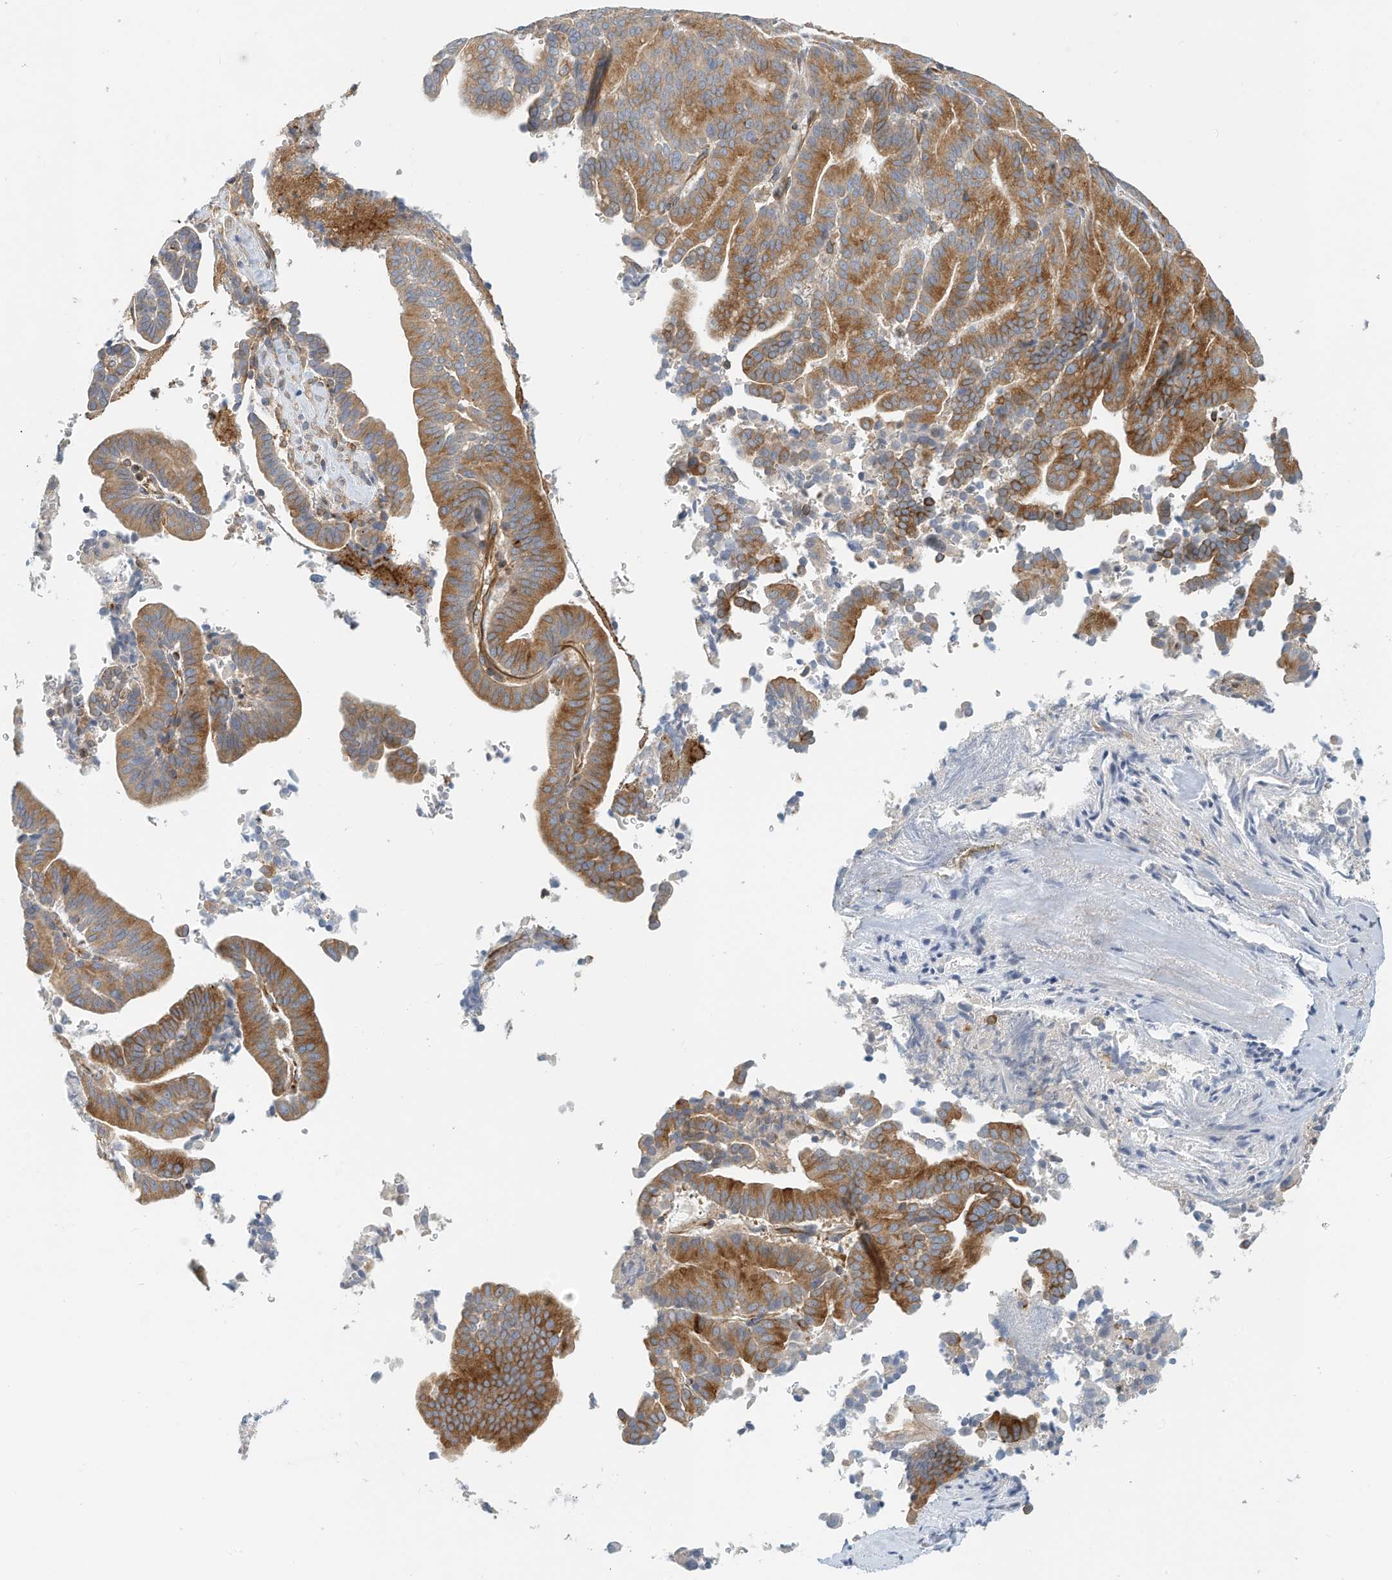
{"staining": {"intensity": "moderate", "quantity": "25%-75%", "location": "cytoplasmic/membranous"}, "tissue": "liver cancer", "cell_type": "Tumor cells", "image_type": "cancer", "snomed": [{"axis": "morphology", "description": "Cholangiocarcinoma"}, {"axis": "topography", "description": "Liver"}], "caption": "Liver cancer tissue reveals moderate cytoplasmic/membranous expression in approximately 25%-75% of tumor cells, visualized by immunohistochemistry.", "gene": "MICAL1", "patient": {"sex": "female", "age": 75}}